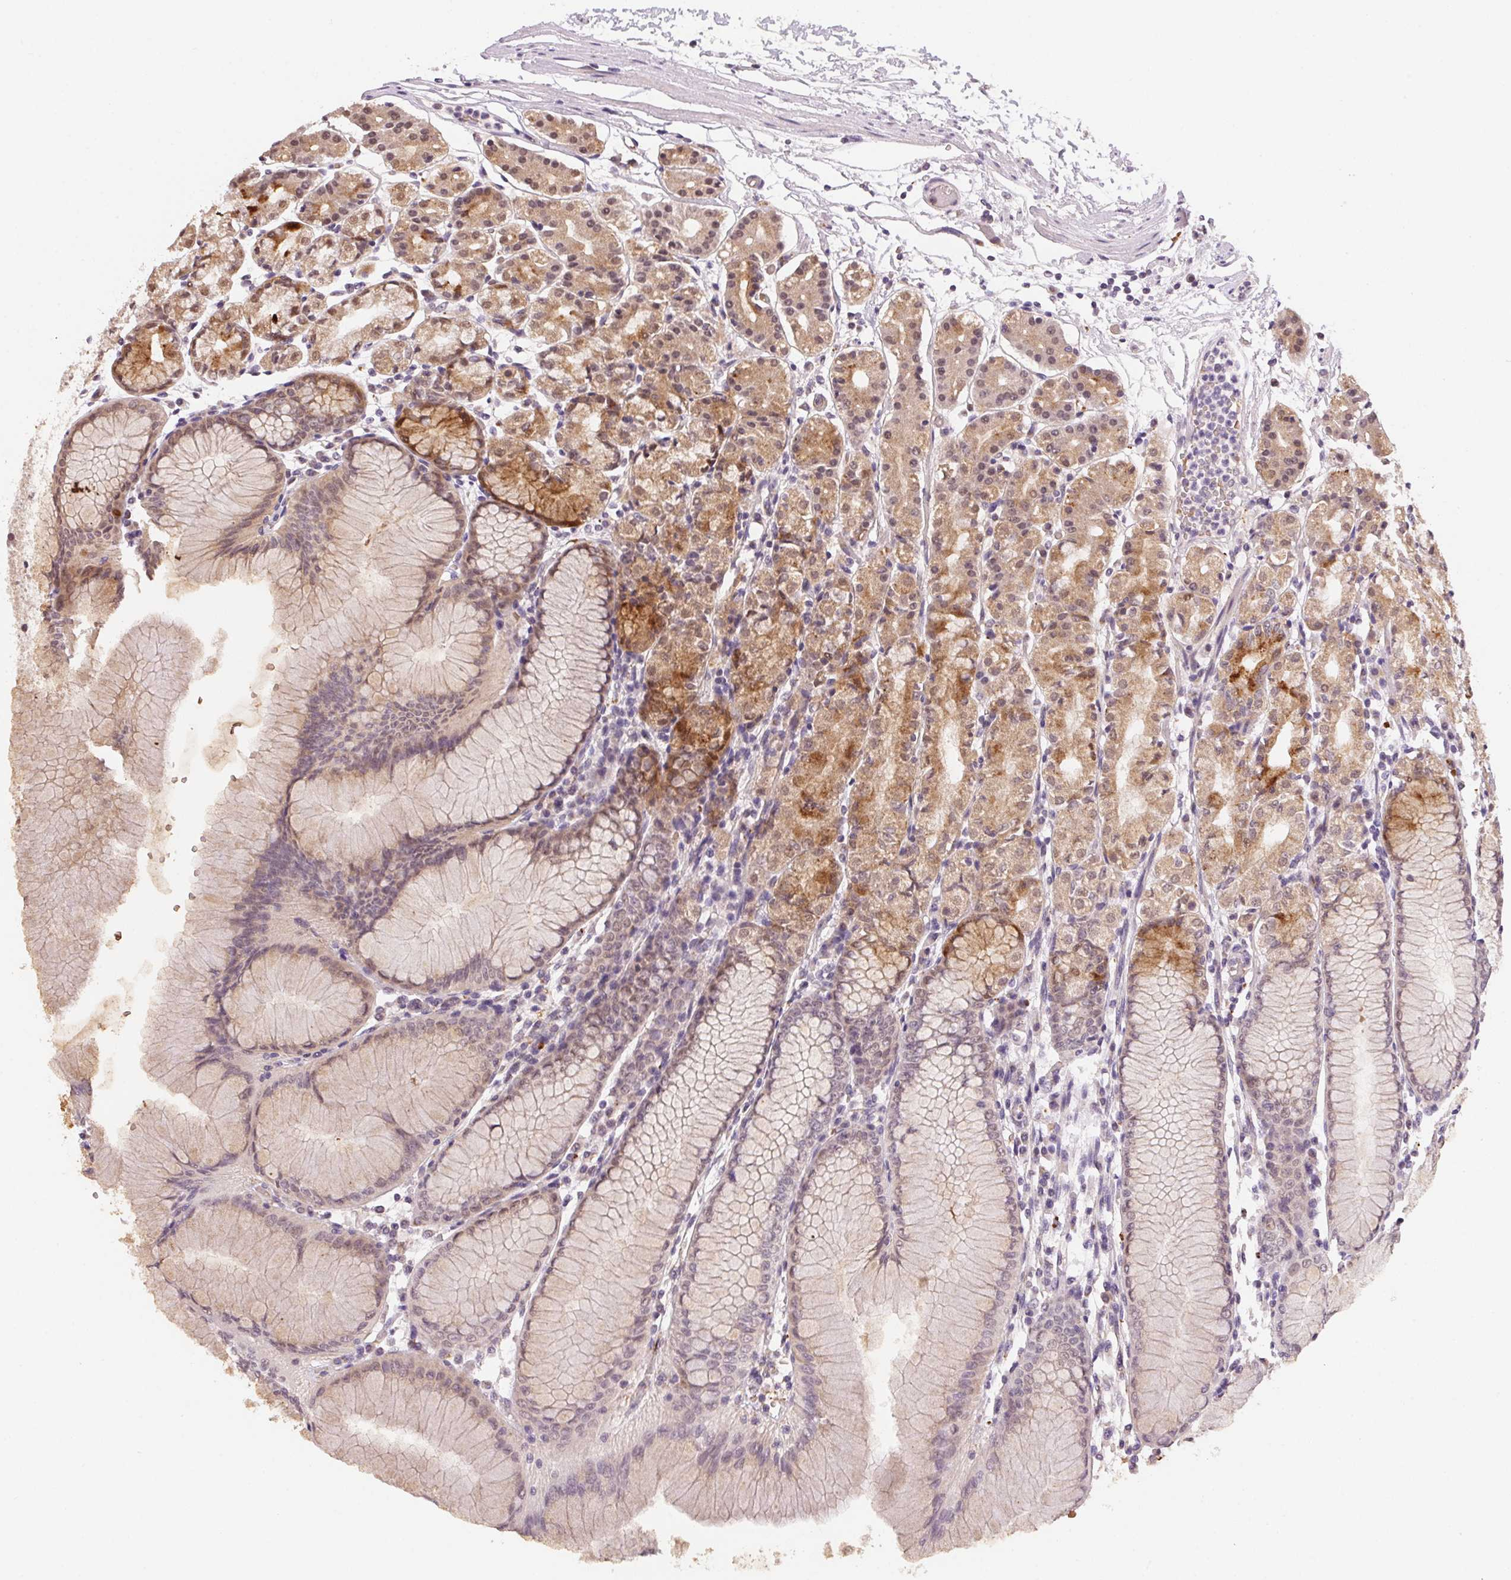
{"staining": {"intensity": "moderate", "quantity": "25%-75%", "location": "cytoplasmic/membranous,nuclear"}, "tissue": "stomach", "cell_type": "Glandular cells", "image_type": "normal", "snomed": [{"axis": "morphology", "description": "Normal tissue, NOS"}, {"axis": "topography", "description": "Stomach"}], "caption": "Immunohistochemistry (IHC) staining of normal stomach, which shows medium levels of moderate cytoplasmic/membranous,nuclear expression in about 25%-75% of glandular cells indicating moderate cytoplasmic/membranous,nuclear protein positivity. The staining was performed using DAB (3,3'-diaminobenzidine) (brown) for protein detection and nuclei were counterstained in hematoxylin (blue).", "gene": "METTL13", "patient": {"sex": "female", "age": 57}}